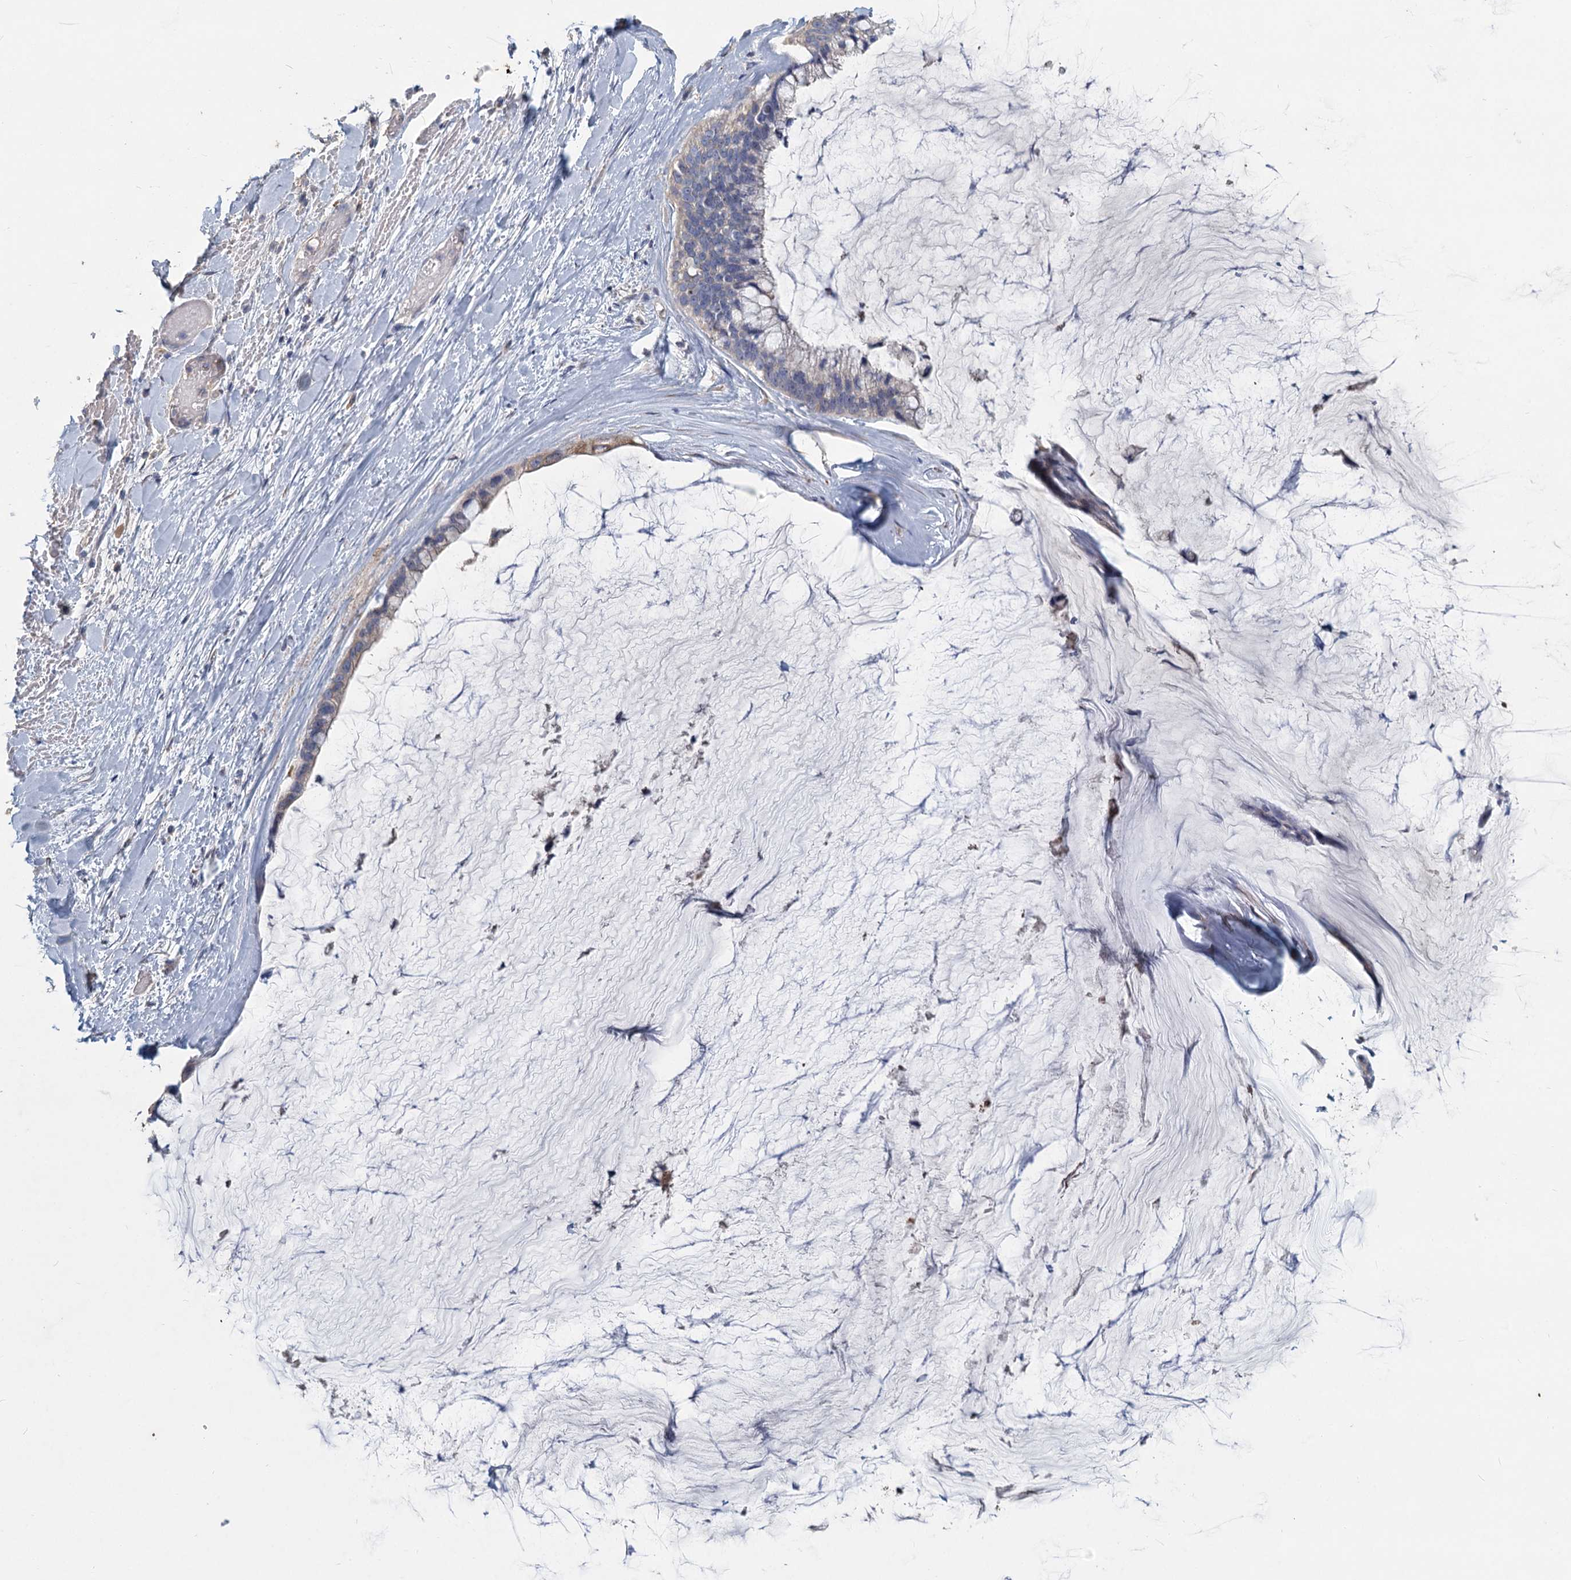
{"staining": {"intensity": "weak", "quantity": "<25%", "location": "cytoplasmic/membranous"}, "tissue": "ovarian cancer", "cell_type": "Tumor cells", "image_type": "cancer", "snomed": [{"axis": "morphology", "description": "Cystadenocarcinoma, mucinous, NOS"}, {"axis": "topography", "description": "Ovary"}], "caption": "A high-resolution image shows immunohistochemistry staining of mucinous cystadenocarcinoma (ovarian), which shows no significant staining in tumor cells.", "gene": "HES2", "patient": {"sex": "female", "age": 39}}